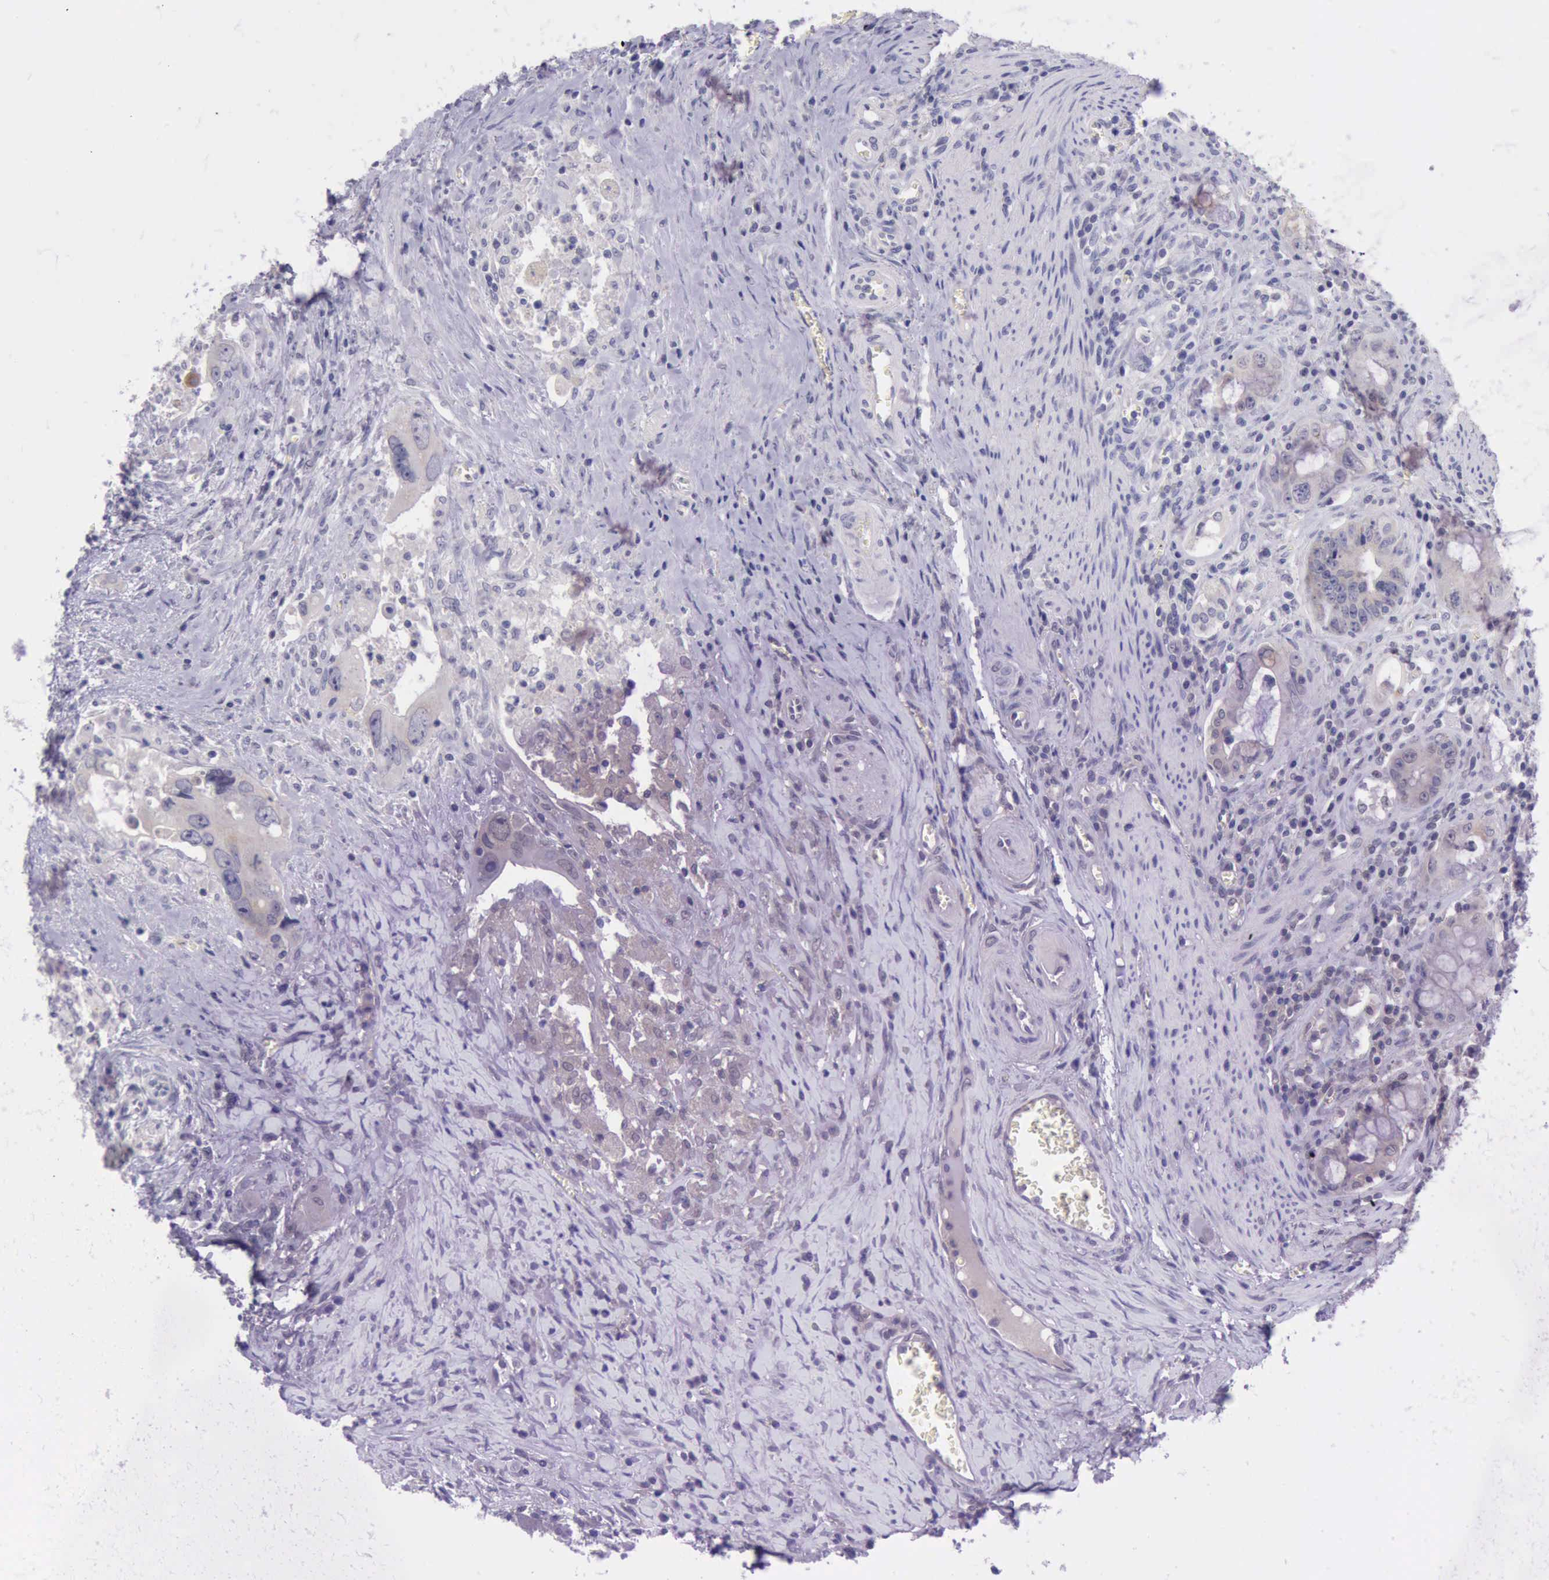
{"staining": {"intensity": "negative", "quantity": "none", "location": "none"}, "tissue": "colorectal cancer", "cell_type": "Tumor cells", "image_type": "cancer", "snomed": [{"axis": "morphology", "description": "Adenocarcinoma, NOS"}, {"axis": "topography", "description": "Rectum"}], "caption": "This is a image of IHC staining of colorectal adenocarcinoma, which shows no positivity in tumor cells.", "gene": "LRFN5", "patient": {"sex": "male", "age": 70}}